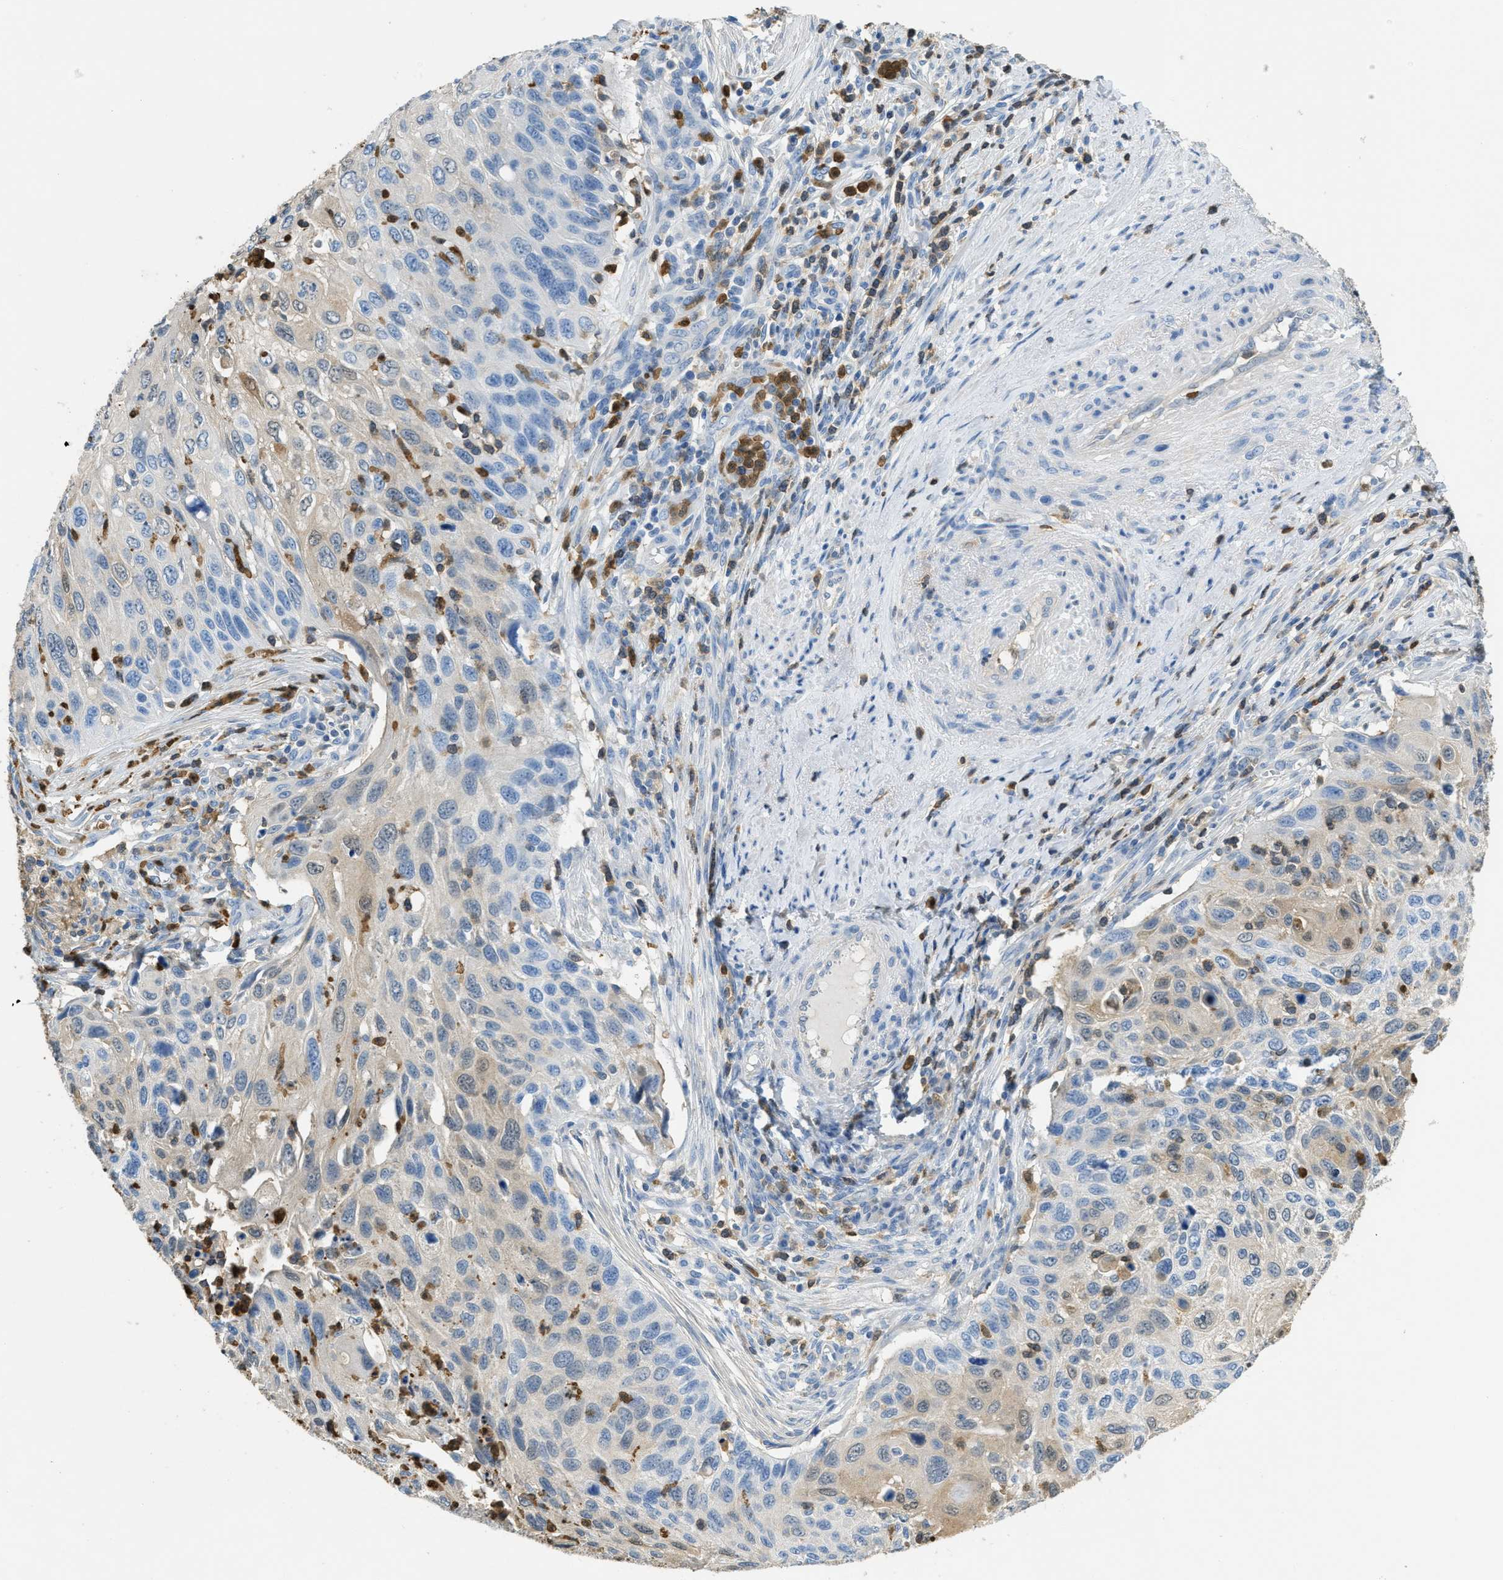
{"staining": {"intensity": "weak", "quantity": "25%-75%", "location": "cytoplasmic/membranous"}, "tissue": "cervical cancer", "cell_type": "Tumor cells", "image_type": "cancer", "snomed": [{"axis": "morphology", "description": "Squamous cell carcinoma, NOS"}, {"axis": "topography", "description": "Cervix"}], "caption": "Cervical cancer (squamous cell carcinoma) tissue exhibits weak cytoplasmic/membranous expression in about 25%-75% of tumor cells The staining was performed using DAB, with brown indicating positive protein expression. Nuclei are stained blue with hematoxylin.", "gene": "SERPINB1", "patient": {"sex": "female", "age": 70}}